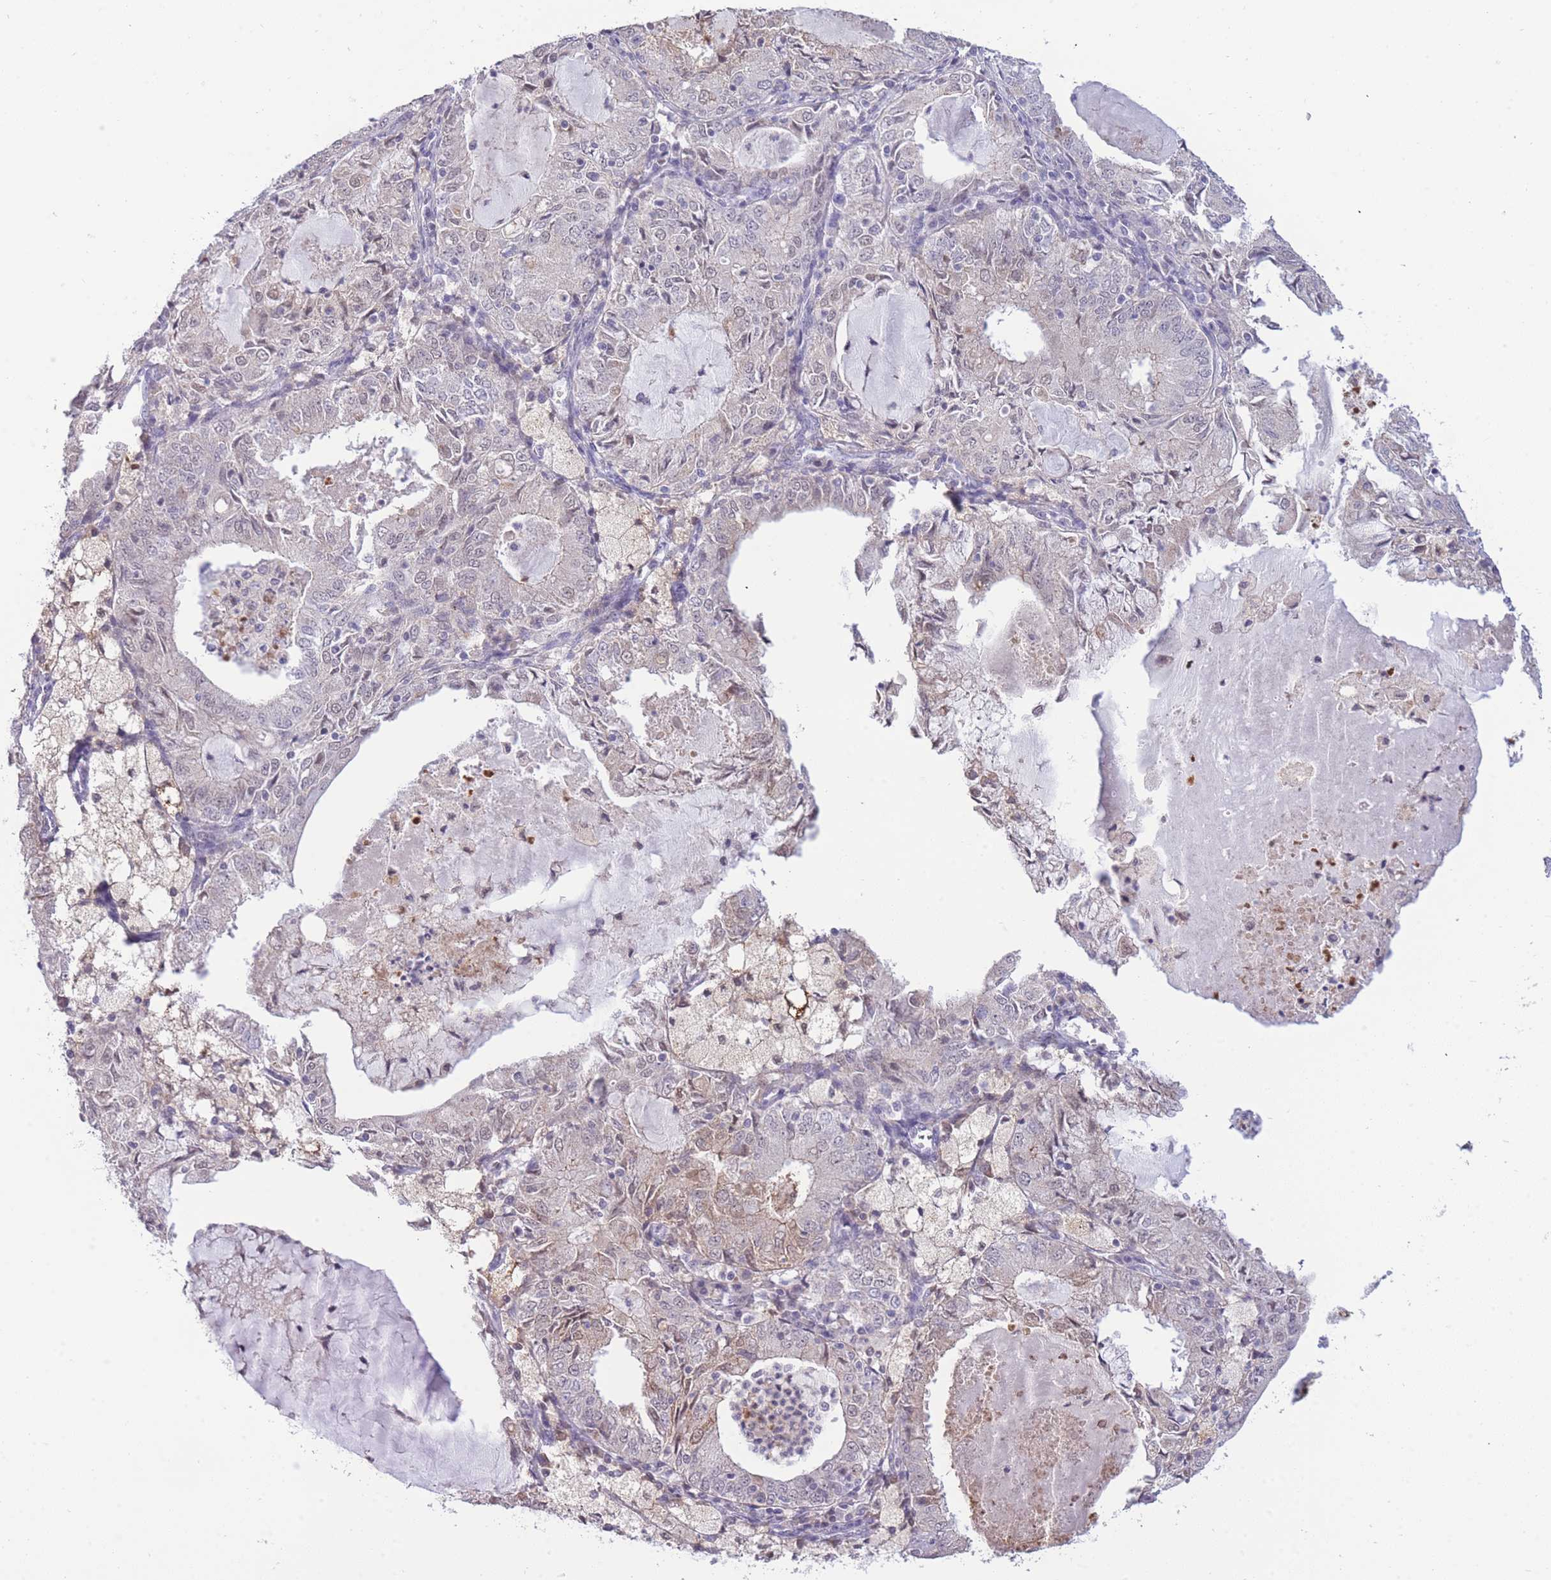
{"staining": {"intensity": "negative", "quantity": "none", "location": "none"}, "tissue": "endometrial cancer", "cell_type": "Tumor cells", "image_type": "cancer", "snomed": [{"axis": "morphology", "description": "Adenocarcinoma, NOS"}, {"axis": "topography", "description": "Endometrium"}], "caption": "Endometrial cancer stained for a protein using immunohistochemistry displays no expression tumor cells.", "gene": "GOLGA6L25", "patient": {"sex": "female", "age": 57}}